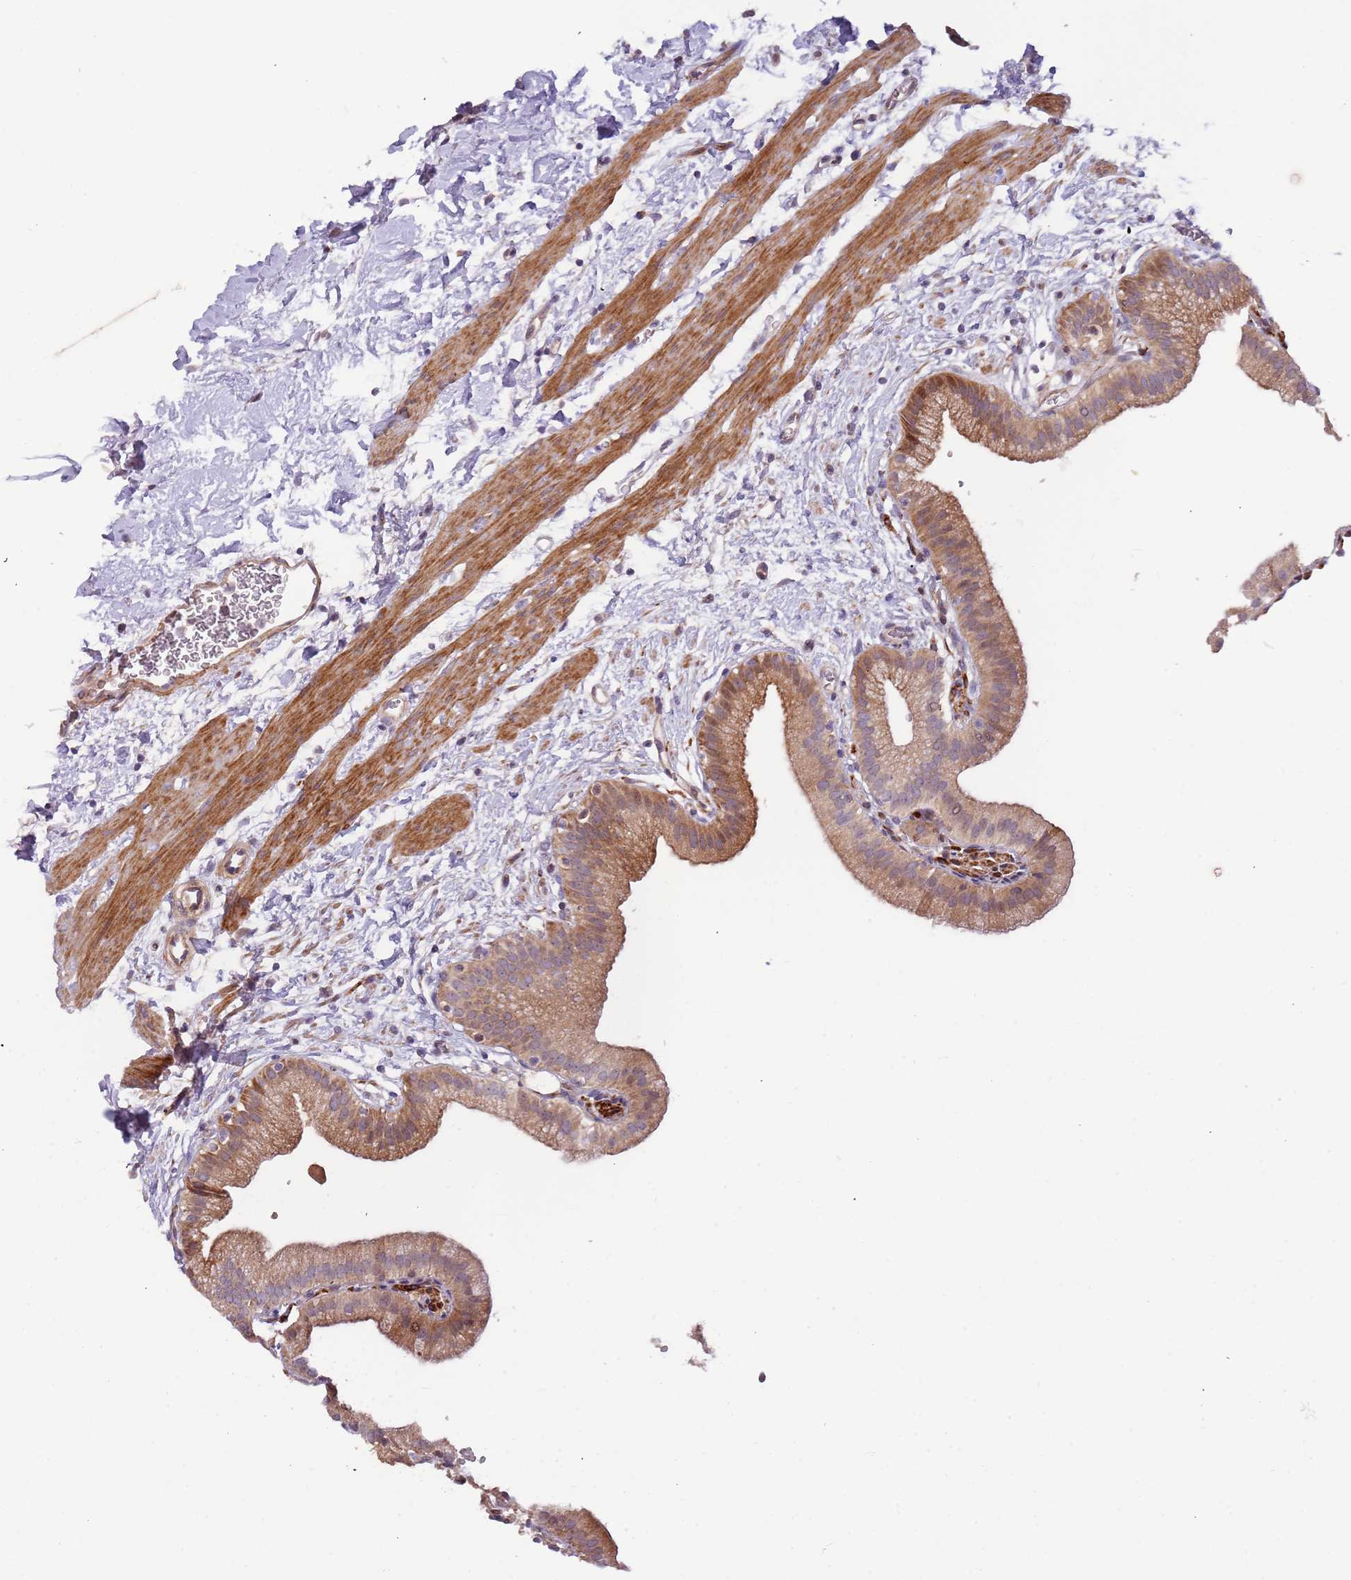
{"staining": {"intensity": "moderate", "quantity": ">75%", "location": "cytoplasmic/membranous"}, "tissue": "gallbladder", "cell_type": "Glandular cells", "image_type": "normal", "snomed": [{"axis": "morphology", "description": "Normal tissue, NOS"}, {"axis": "topography", "description": "Gallbladder"}], "caption": "Gallbladder stained for a protein (brown) shows moderate cytoplasmic/membranous positive positivity in approximately >75% of glandular cells.", "gene": "TRAPPC6B", "patient": {"sex": "male", "age": 55}}